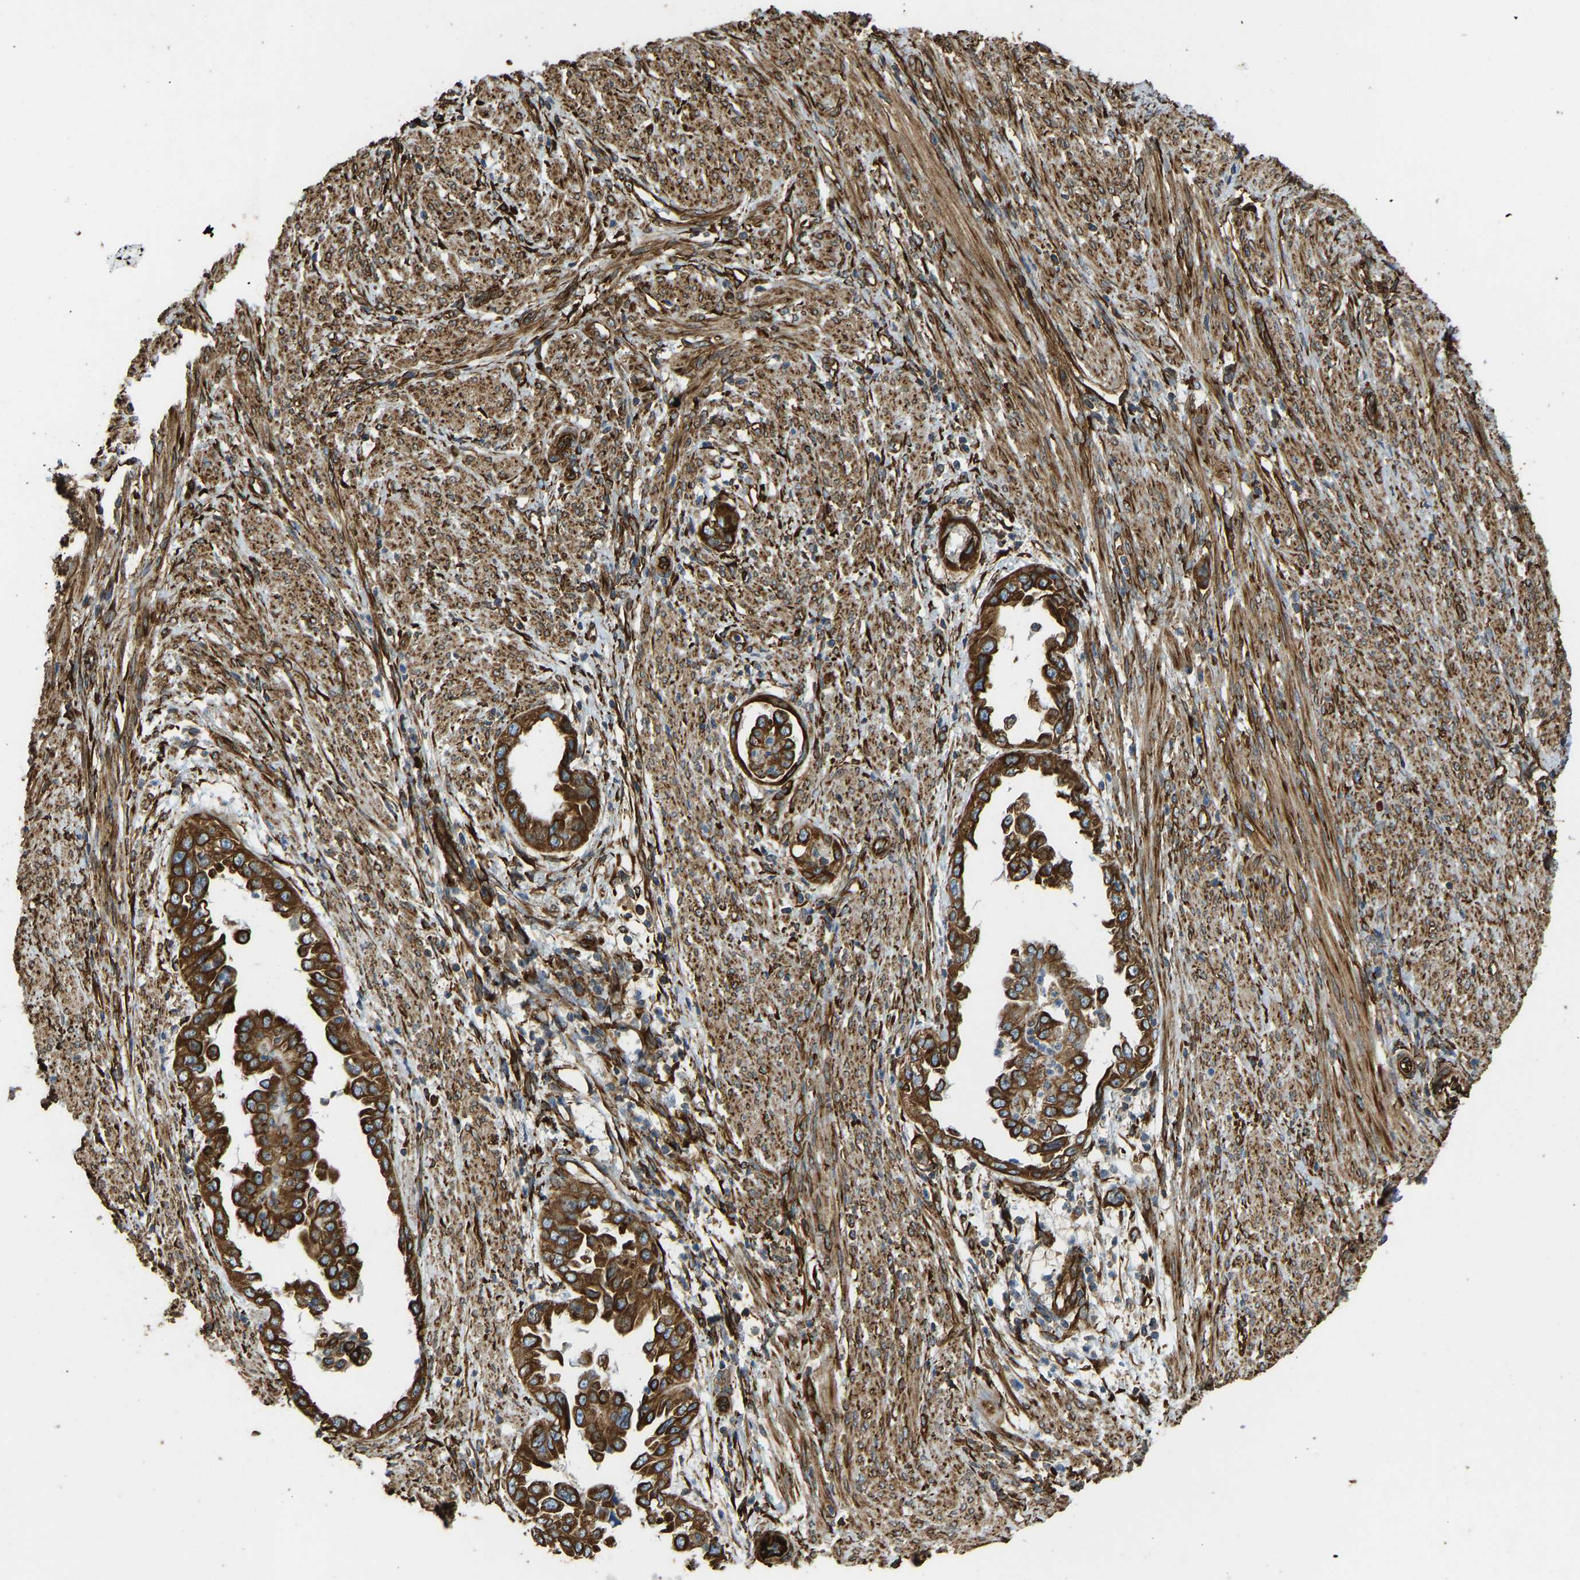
{"staining": {"intensity": "strong", "quantity": ">75%", "location": "cytoplasmic/membranous"}, "tissue": "endometrial cancer", "cell_type": "Tumor cells", "image_type": "cancer", "snomed": [{"axis": "morphology", "description": "Adenocarcinoma, NOS"}, {"axis": "topography", "description": "Endometrium"}], "caption": "Protein analysis of endometrial adenocarcinoma tissue demonstrates strong cytoplasmic/membranous expression in approximately >75% of tumor cells.", "gene": "BEX3", "patient": {"sex": "female", "age": 85}}